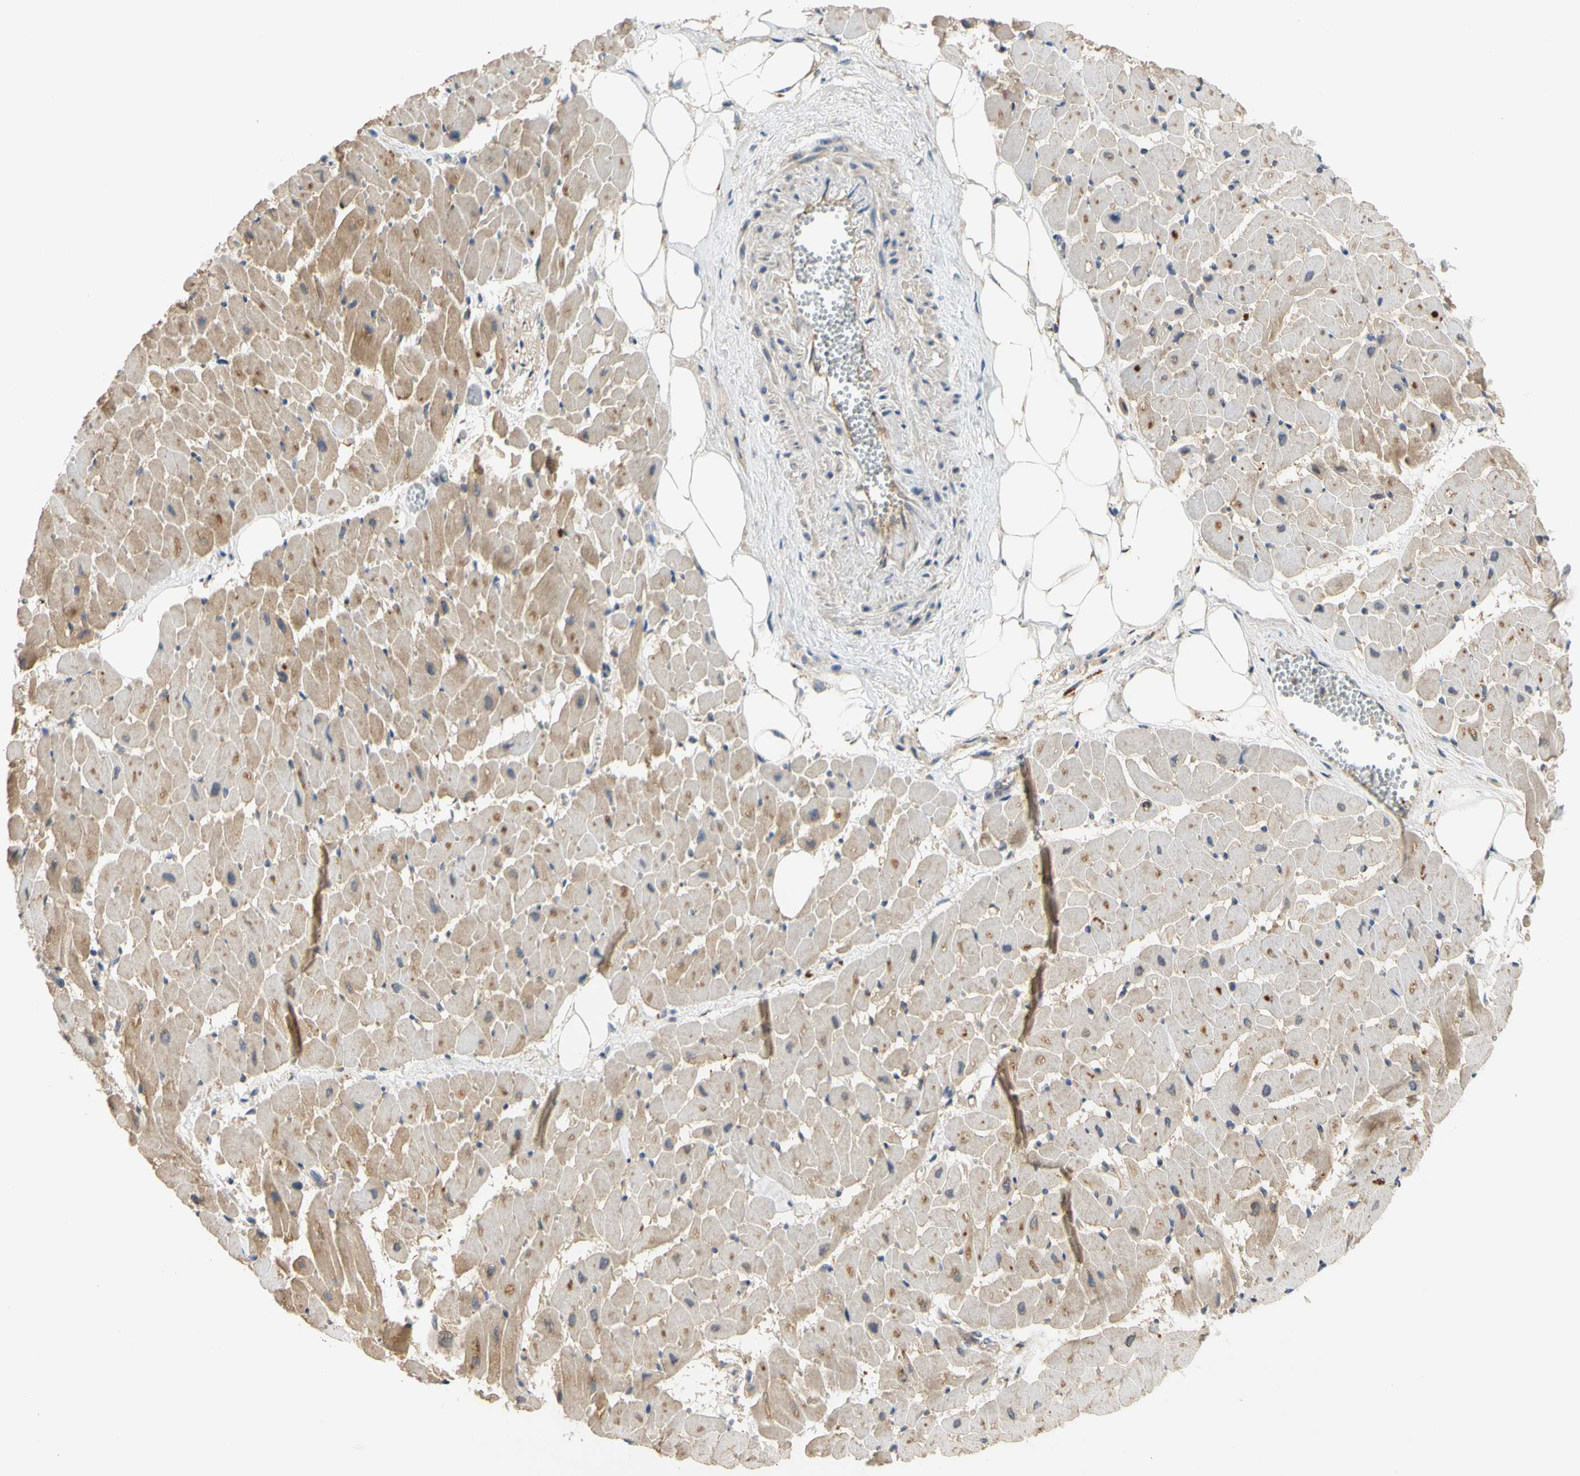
{"staining": {"intensity": "moderate", "quantity": "25%-75%", "location": "cytoplasmic/membranous"}, "tissue": "heart muscle", "cell_type": "Cardiomyocytes", "image_type": "normal", "snomed": [{"axis": "morphology", "description": "Normal tissue, NOS"}, {"axis": "topography", "description": "Heart"}], "caption": "Immunohistochemistry of unremarkable heart muscle demonstrates medium levels of moderate cytoplasmic/membranous expression in about 25%-75% of cardiomyocytes. The protein of interest is stained brown, and the nuclei are stained in blue (DAB IHC with brightfield microscopy, high magnification).", "gene": "MBTPS2", "patient": {"sex": "female", "age": 19}}